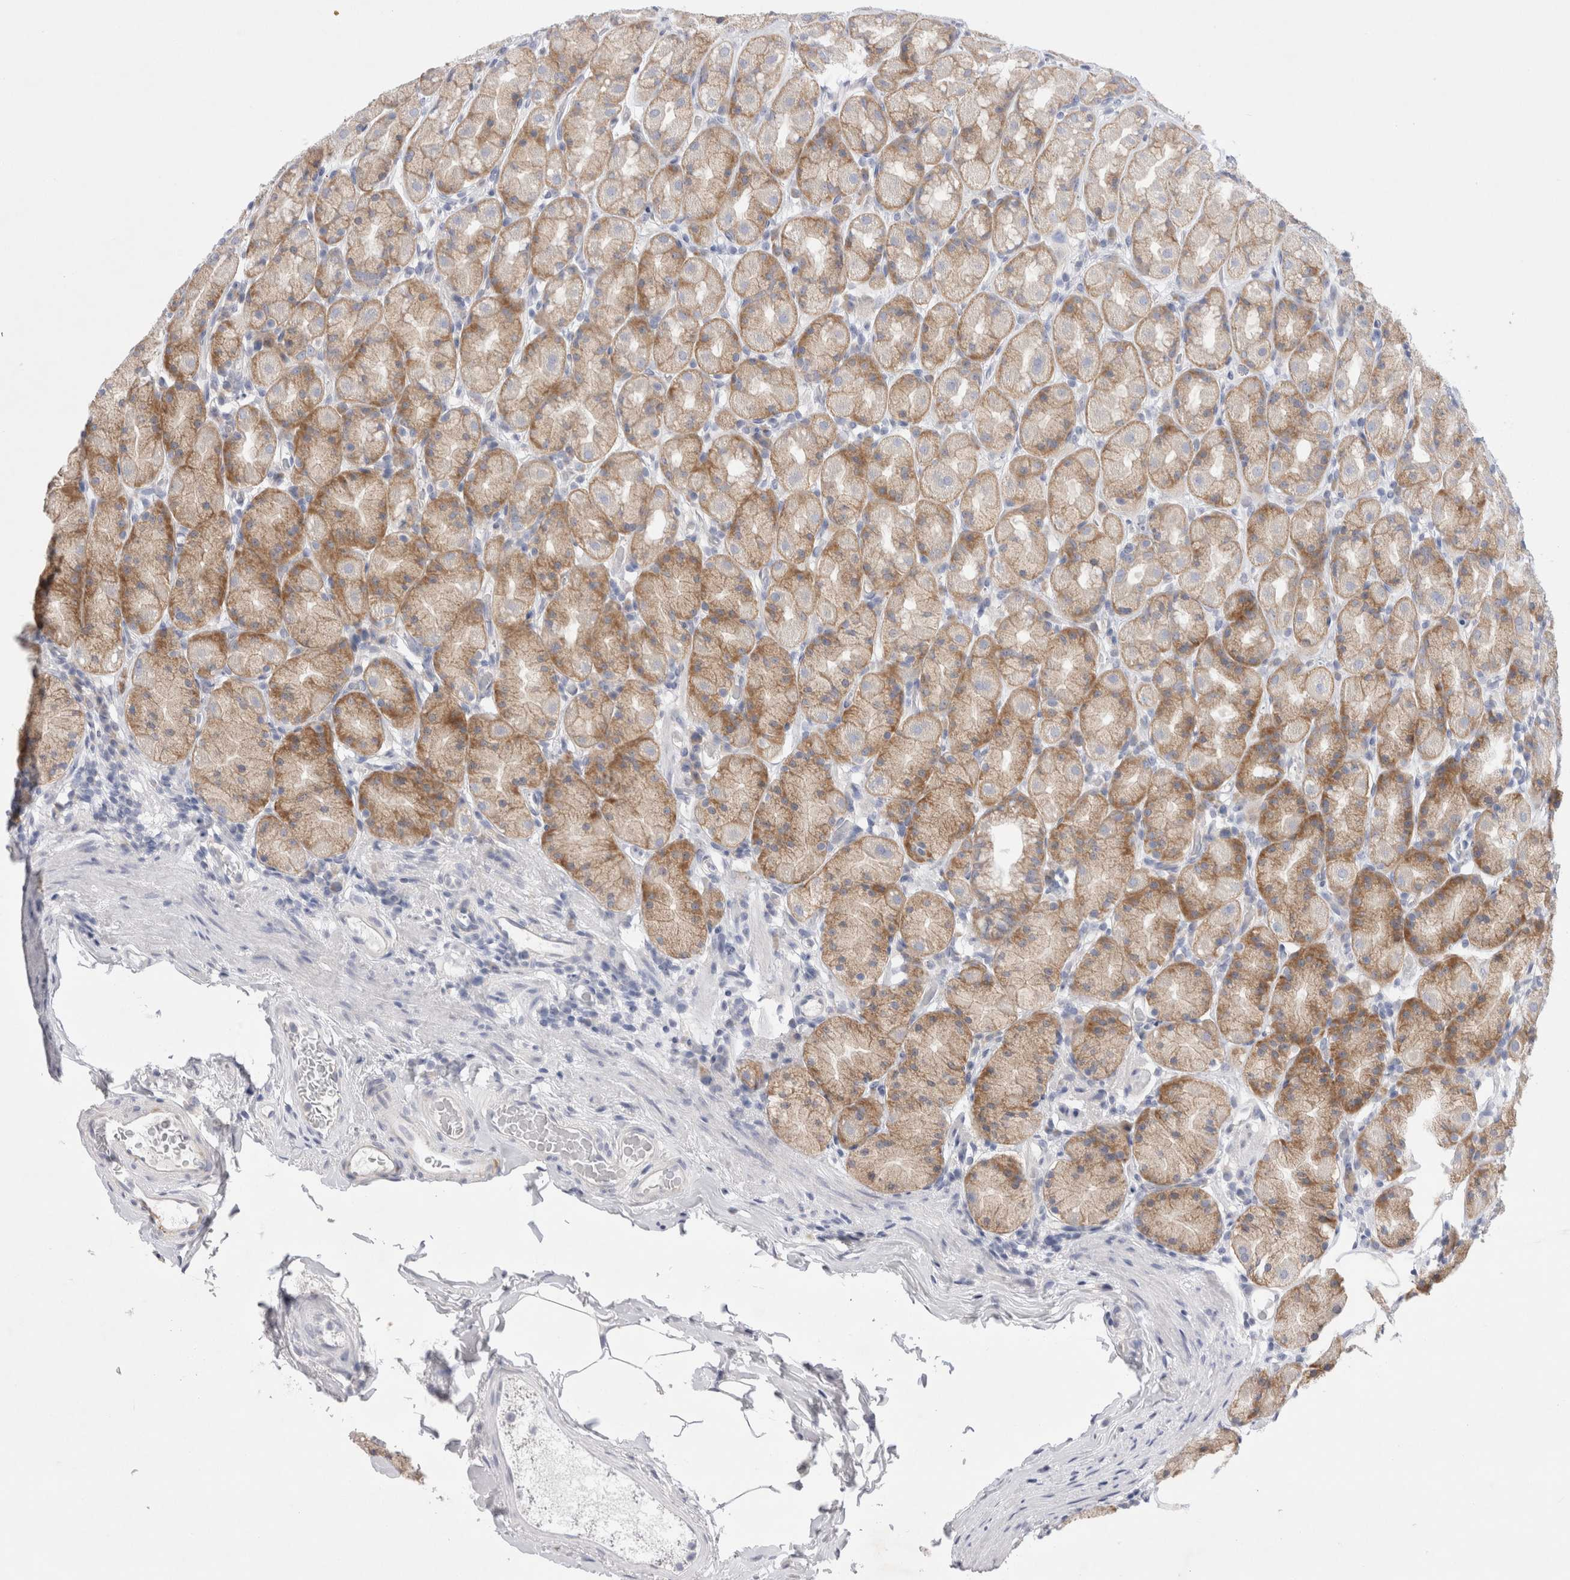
{"staining": {"intensity": "moderate", "quantity": ">75%", "location": "cytoplasmic/membranous"}, "tissue": "stomach", "cell_type": "Glandular cells", "image_type": "normal", "snomed": [{"axis": "morphology", "description": "Normal tissue, NOS"}, {"axis": "topography", "description": "Stomach, upper"}], "caption": "IHC micrograph of unremarkable stomach: stomach stained using immunohistochemistry (IHC) exhibits medium levels of moderate protein expression localized specifically in the cytoplasmic/membranous of glandular cells, appearing as a cytoplasmic/membranous brown color.", "gene": "RBM12B", "patient": {"sex": "male", "age": 68}}